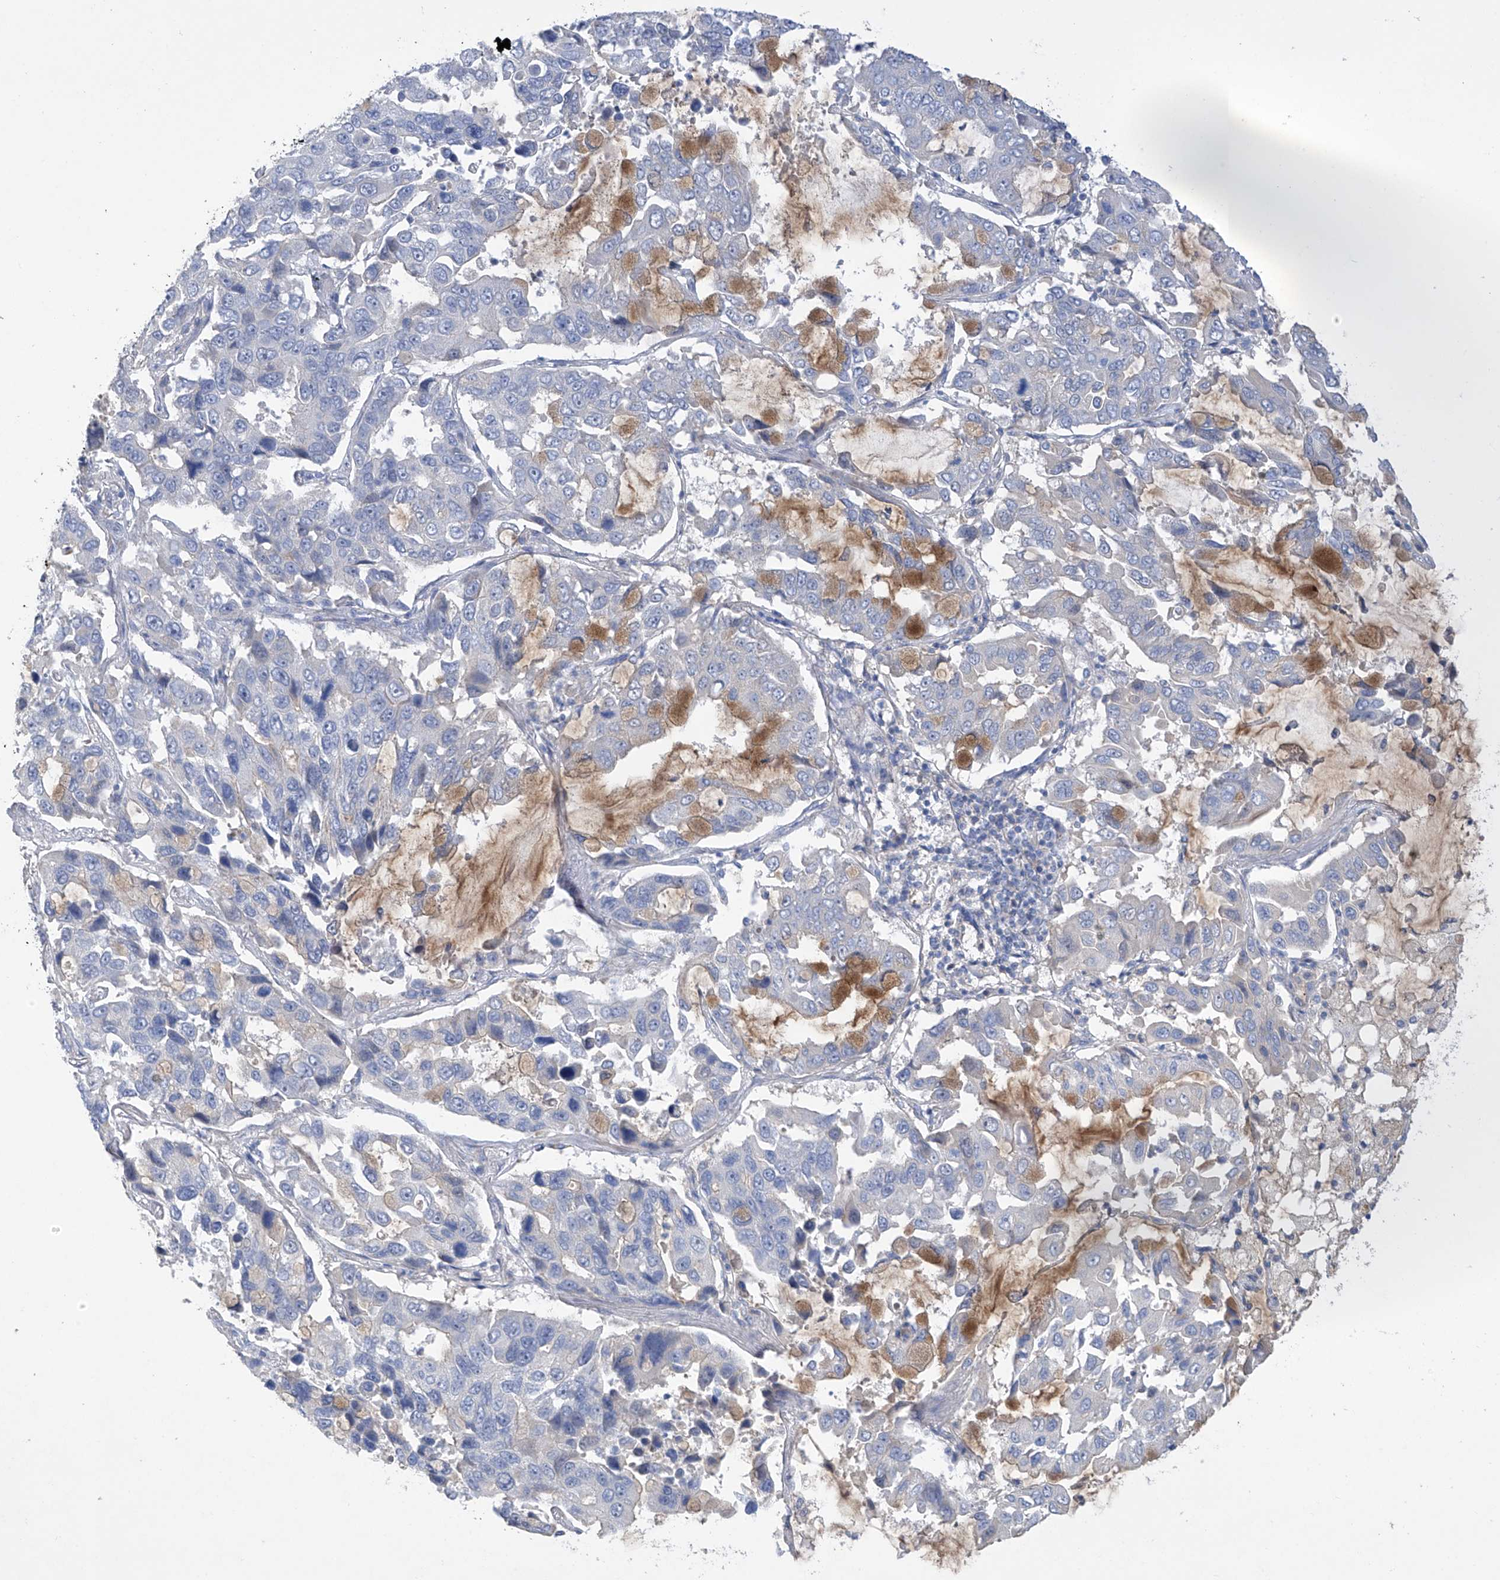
{"staining": {"intensity": "negative", "quantity": "none", "location": "none"}, "tissue": "lung cancer", "cell_type": "Tumor cells", "image_type": "cancer", "snomed": [{"axis": "morphology", "description": "Adenocarcinoma, NOS"}, {"axis": "topography", "description": "Lung"}], "caption": "This is an immunohistochemistry (IHC) photomicrograph of adenocarcinoma (lung). There is no expression in tumor cells.", "gene": "PRSS12", "patient": {"sex": "male", "age": 64}}